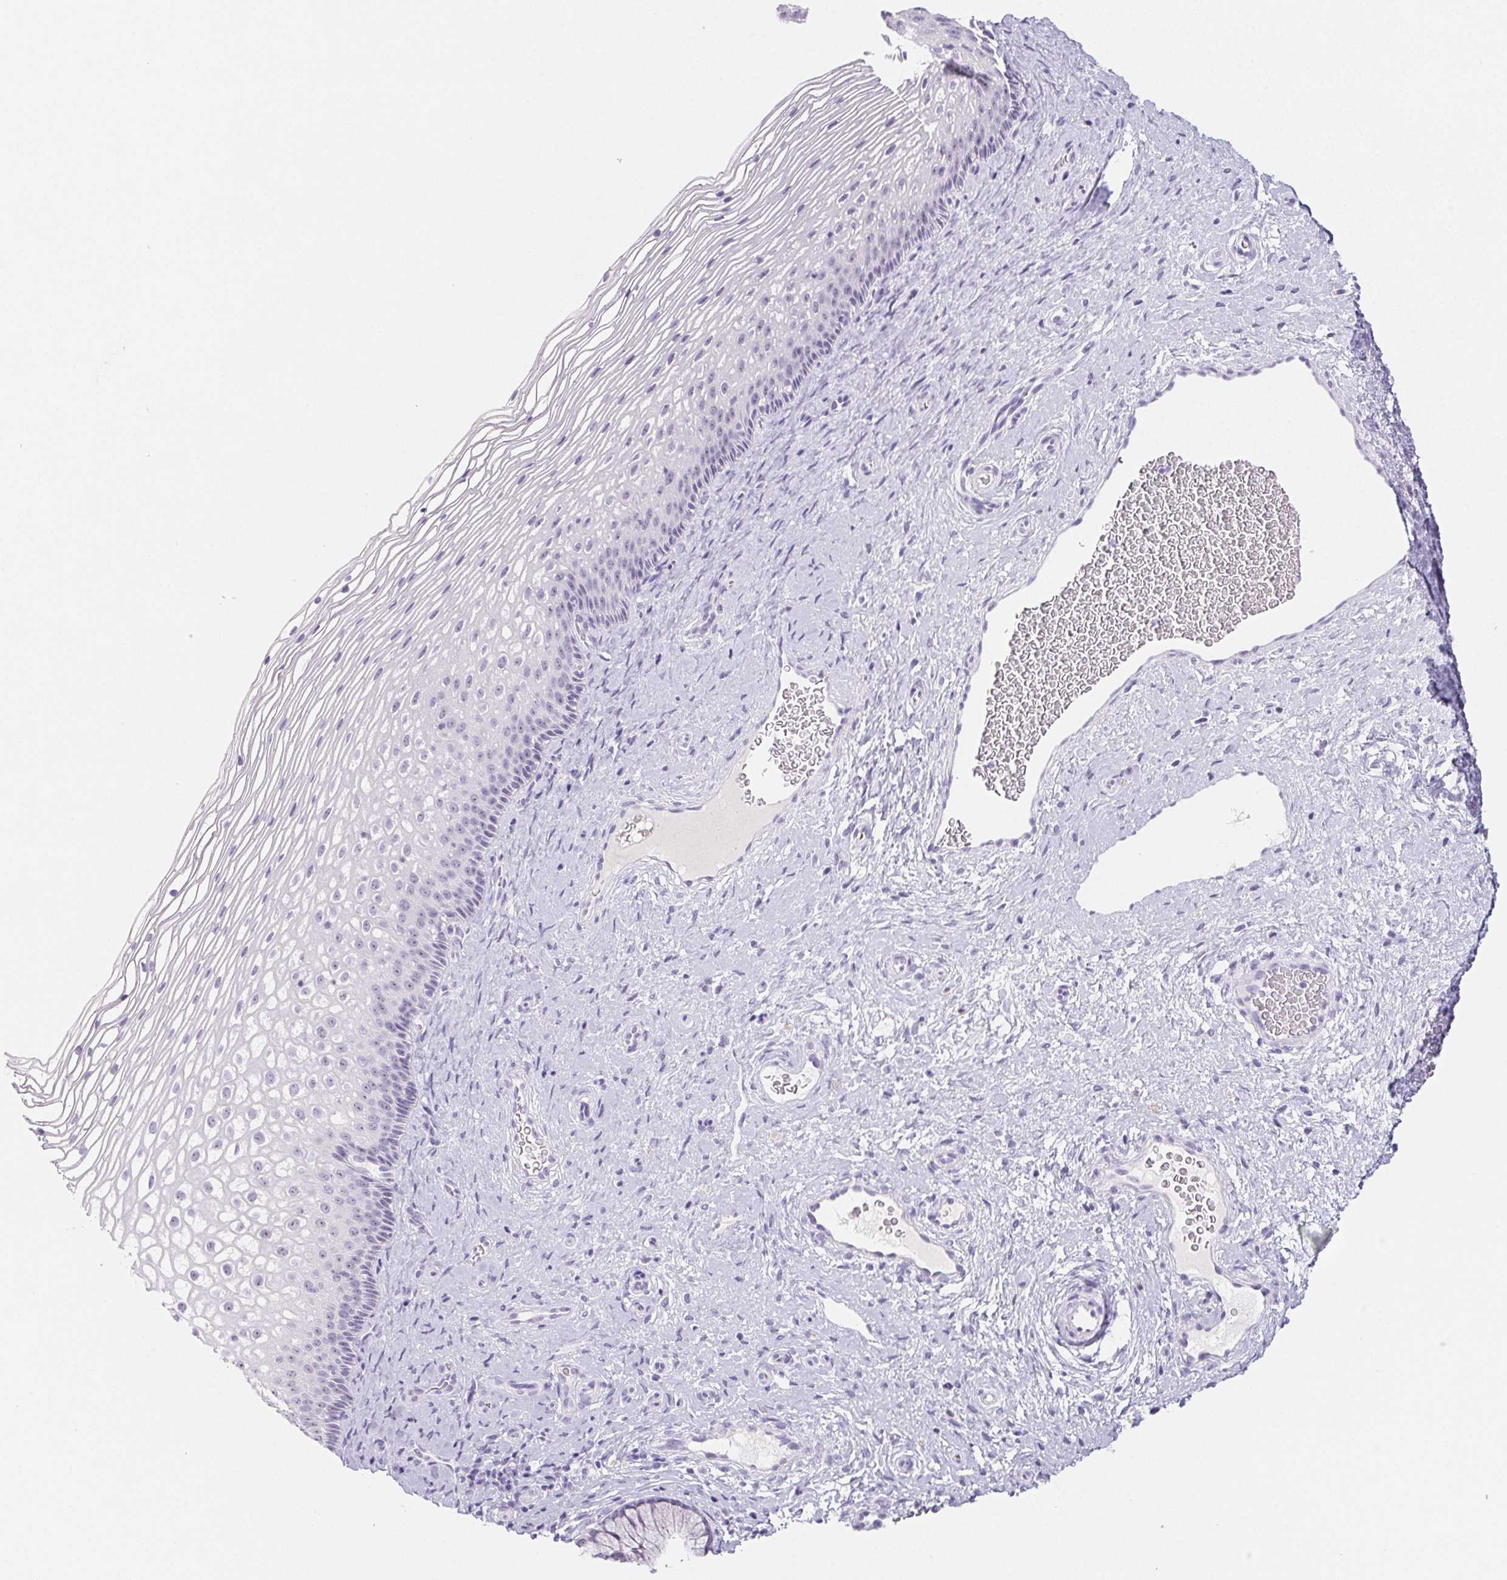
{"staining": {"intensity": "negative", "quantity": "none", "location": "none"}, "tissue": "cervix", "cell_type": "Glandular cells", "image_type": "normal", "snomed": [{"axis": "morphology", "description": "Normal tissue, NOS"}, {"axis": "topography", "description": "Cervix"}], "caption": "Glandular cells show no significant protein staining in normal cervix. (Brightfield microscopy of DAB IHC at high magnification).", "gene": "ST8SIA3", "patient": {"sex": "female", "age": 34}}